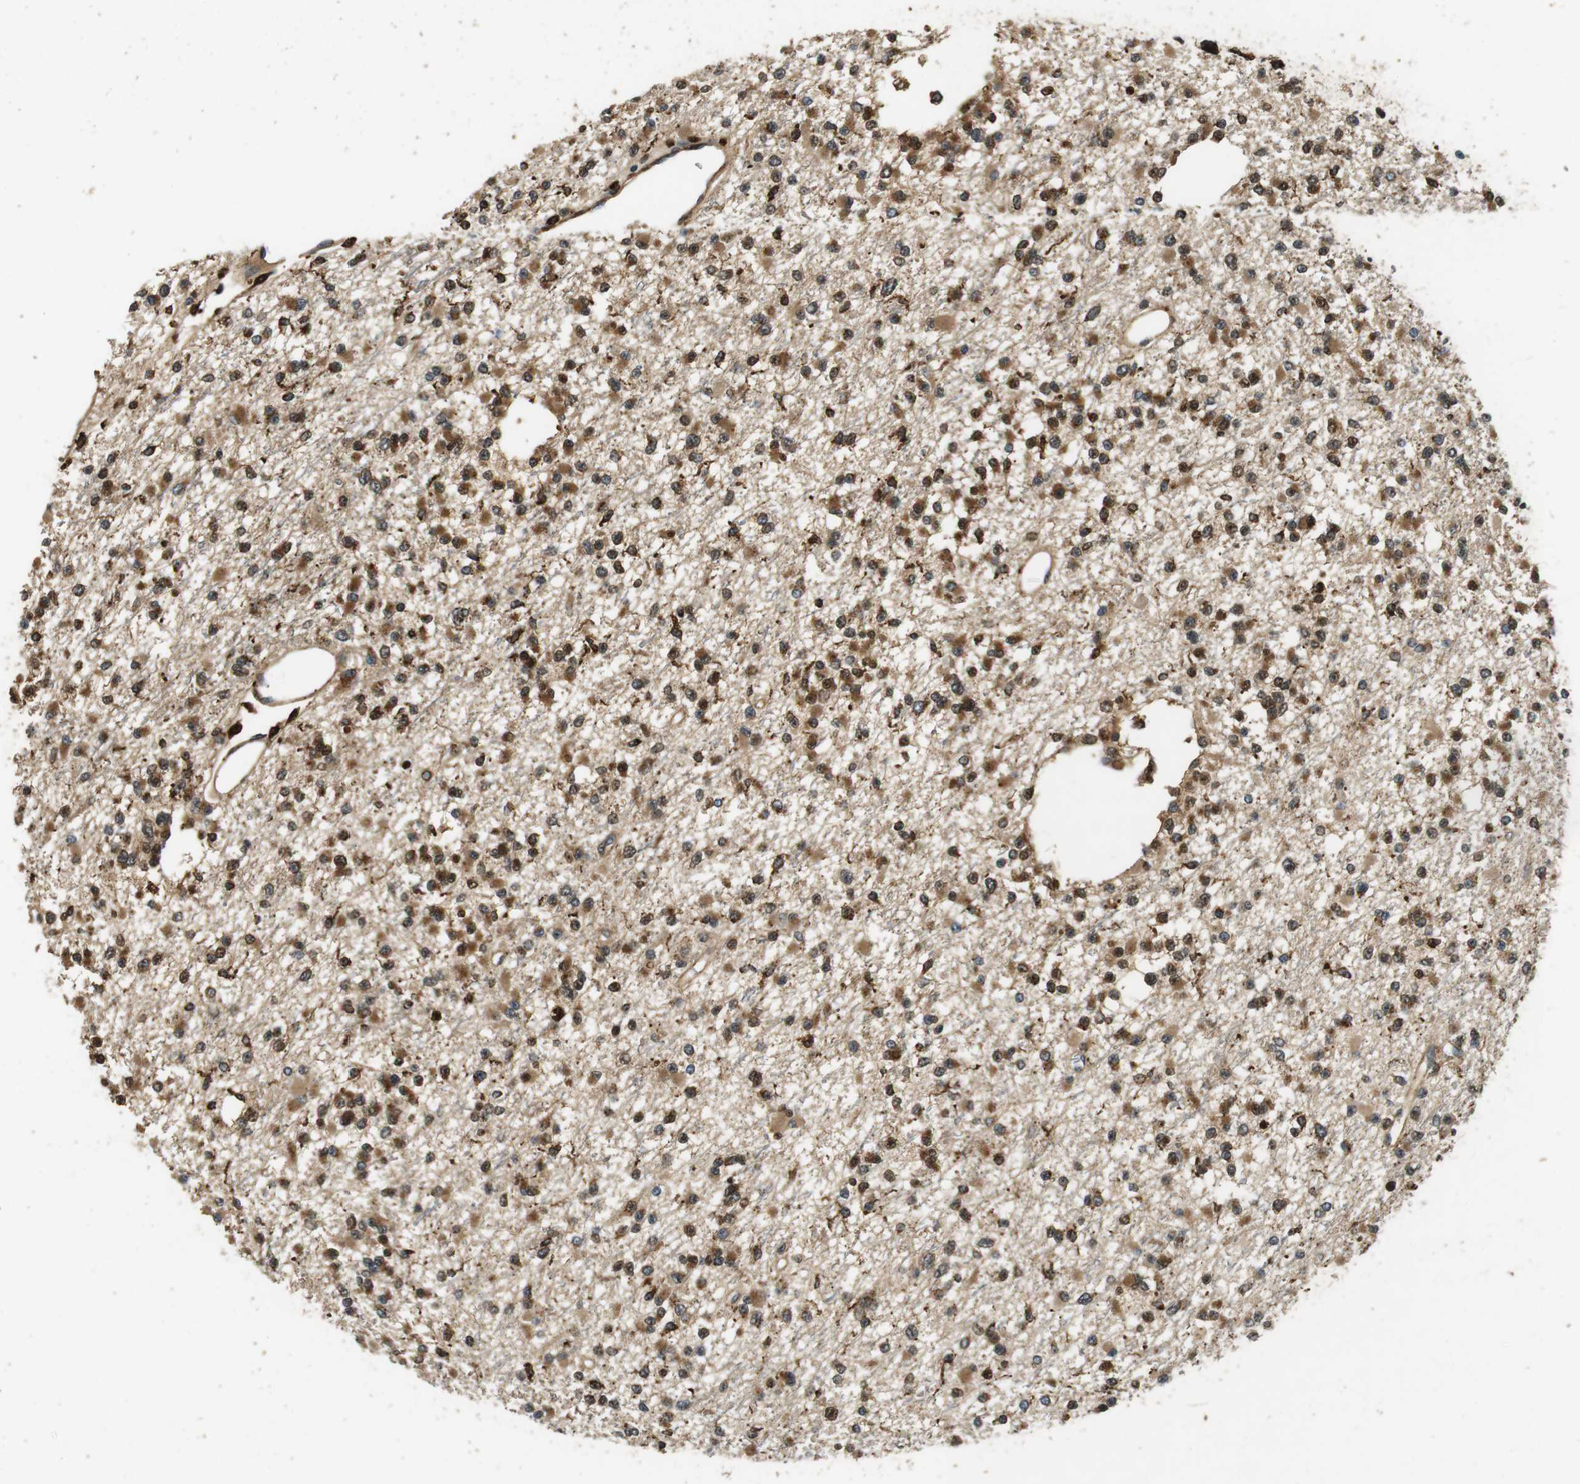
{"staining": {"intensity": "moderate", "quantity": ">75%", "location": "cytoplasmic/membranous"}, "tissue": "glioma", "cell_type": "Tumor cells", "image_type": "cancer", "snomed": [{"axis": "morphology", "description": "Glioma, malignant, Low grade"}, {"axis": "topography", "description": "Brain"}], "caption": "A histopathology image of malignant glioma (low-grade) stained for a protein displays moderate cytoplasmic/membranous brown staining in tumor cells. Immunohistochemistry stains the protein in brown and the nuclei are stained blue.", "gene": "TXNRD1", "patient": {"sex": "female", "age": 22}}